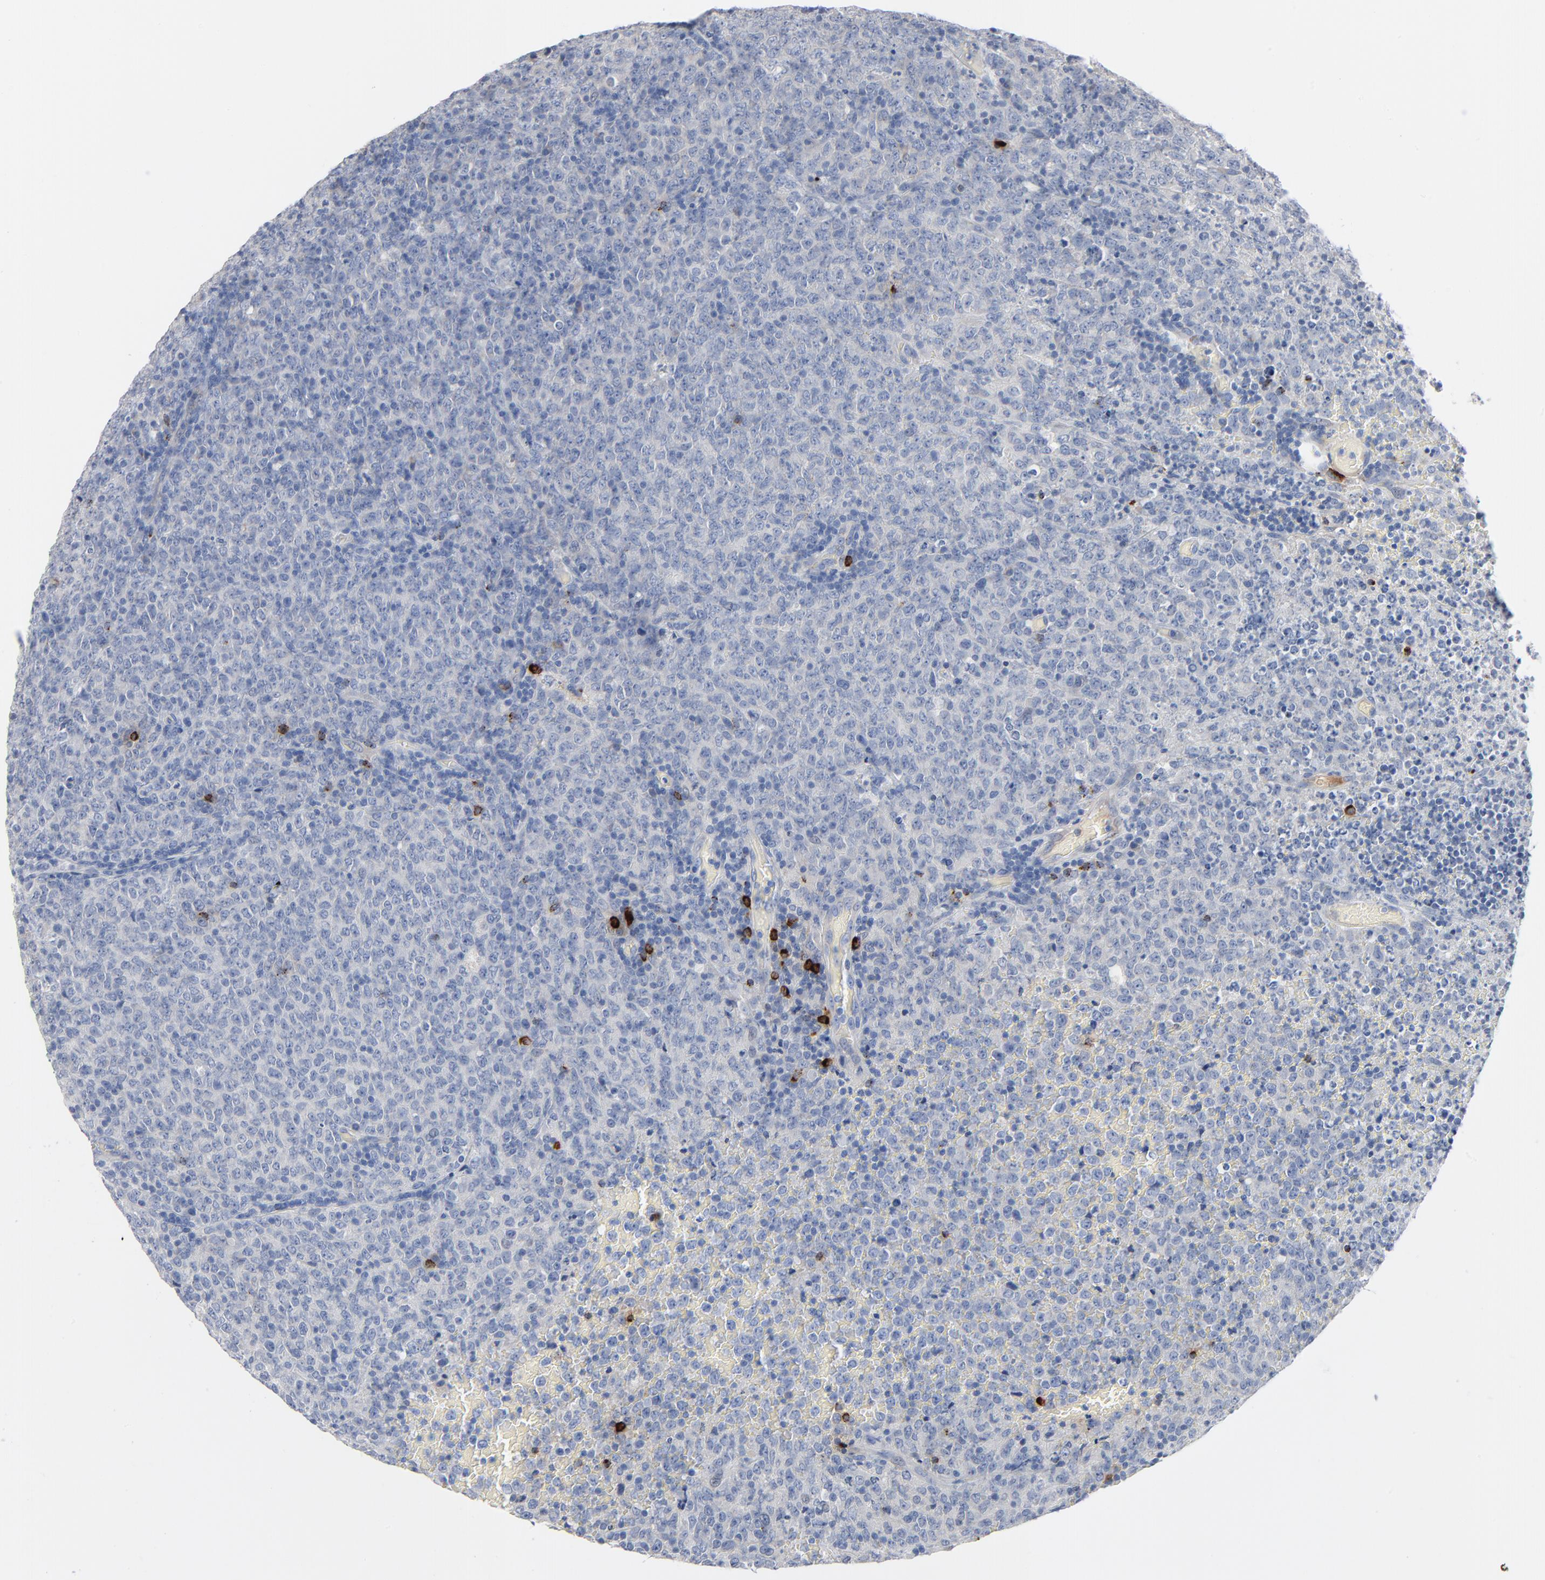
{"staining": {"intensity": "negative", "quantity": "none", "location": "none"}, "tissue": "lymphoma", "cell_type": "Tumor cells", "image_type": "cancer", "snomed": [{"axis": "morphology", "description": "Malignant lymphoma, non-Hodgkin's type, High grade"}, {"axis": "topography", "description": "Tonsil"}], "caption": "This image is of lymphoma stained with immunohistochemistry (IHC) to label a protein in brown with the nuclei are counter-stained blue. There is no staining in tumor cells.", "gene": "GZMB", "patient": {"sex": "female", "age": 36}}